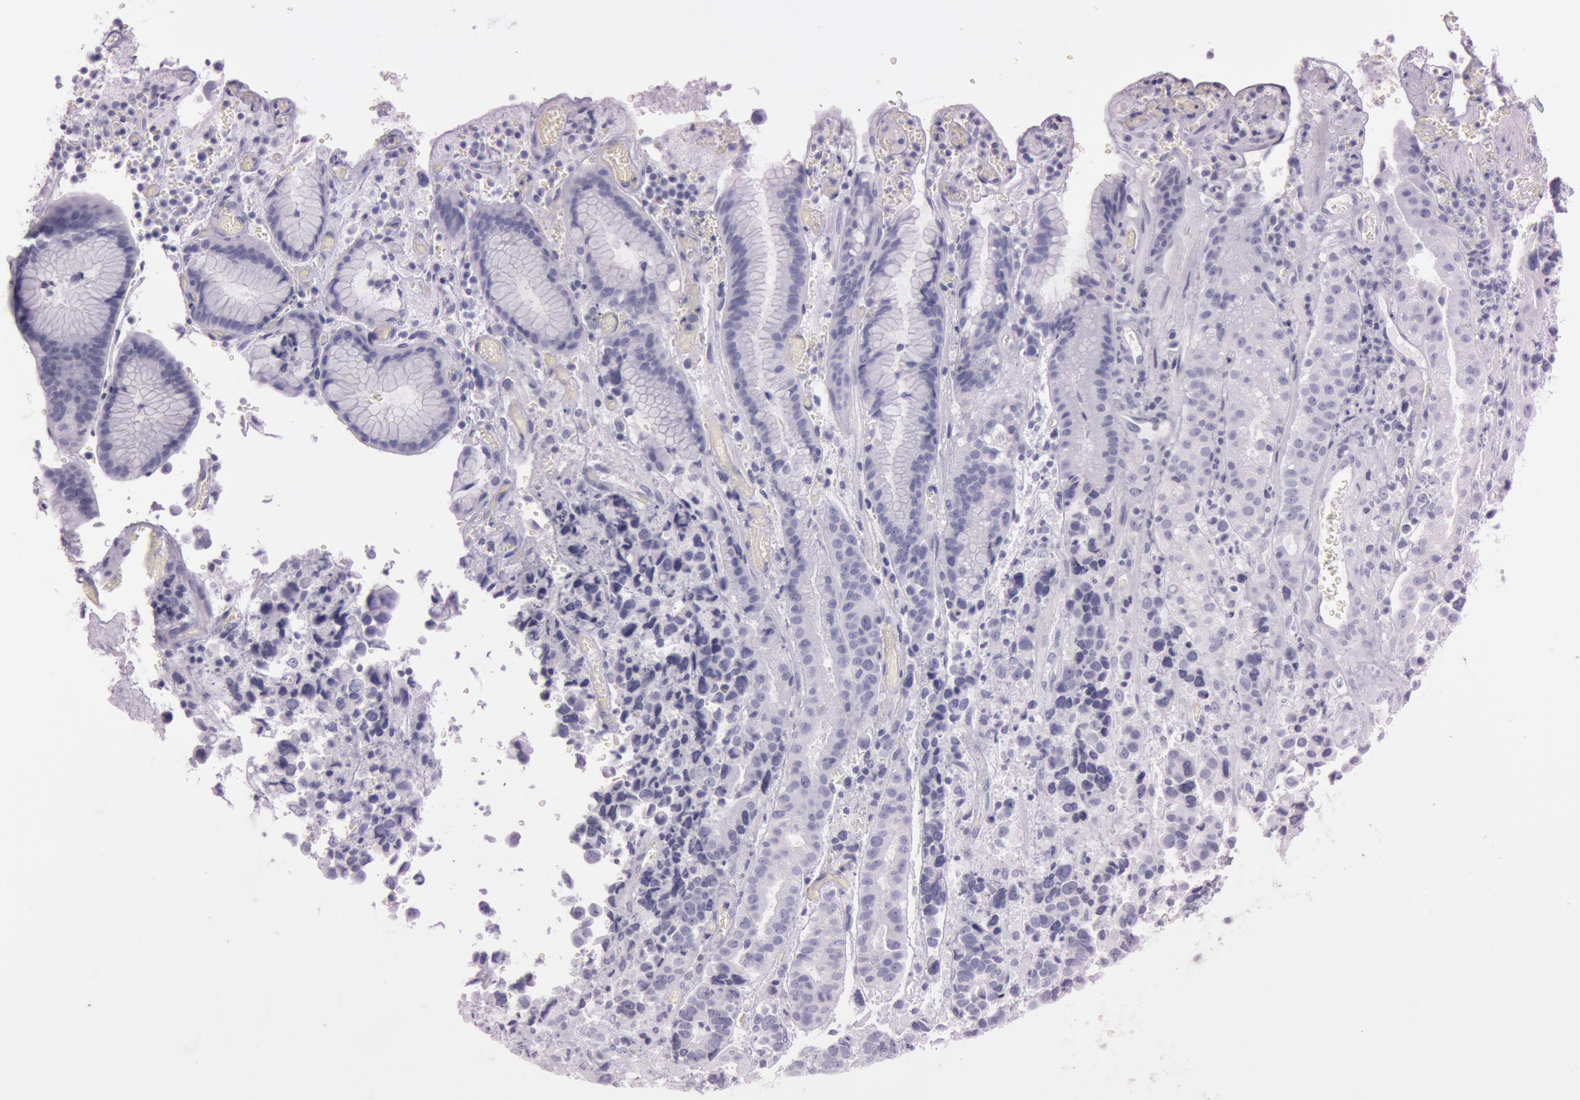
{"staining": {"intensity": "negative", "quantity": "none", "location": "none"}, "tissue": "stomach cancer", "cell_type": "Tumor cells", "image_type": "cancer", "snomed": [{"axis": "morphology", "description": "Adenocarcinoma, NOS"}, {"axis": "topography", "description": "Stomach, upper"}], "caption": "Stomach adenocarcinoma was stained to show a protein in brown. There is no significant staining in tumor cells.", "gene": "S100A7", "patient": {"sex": "male", "age": 71}}